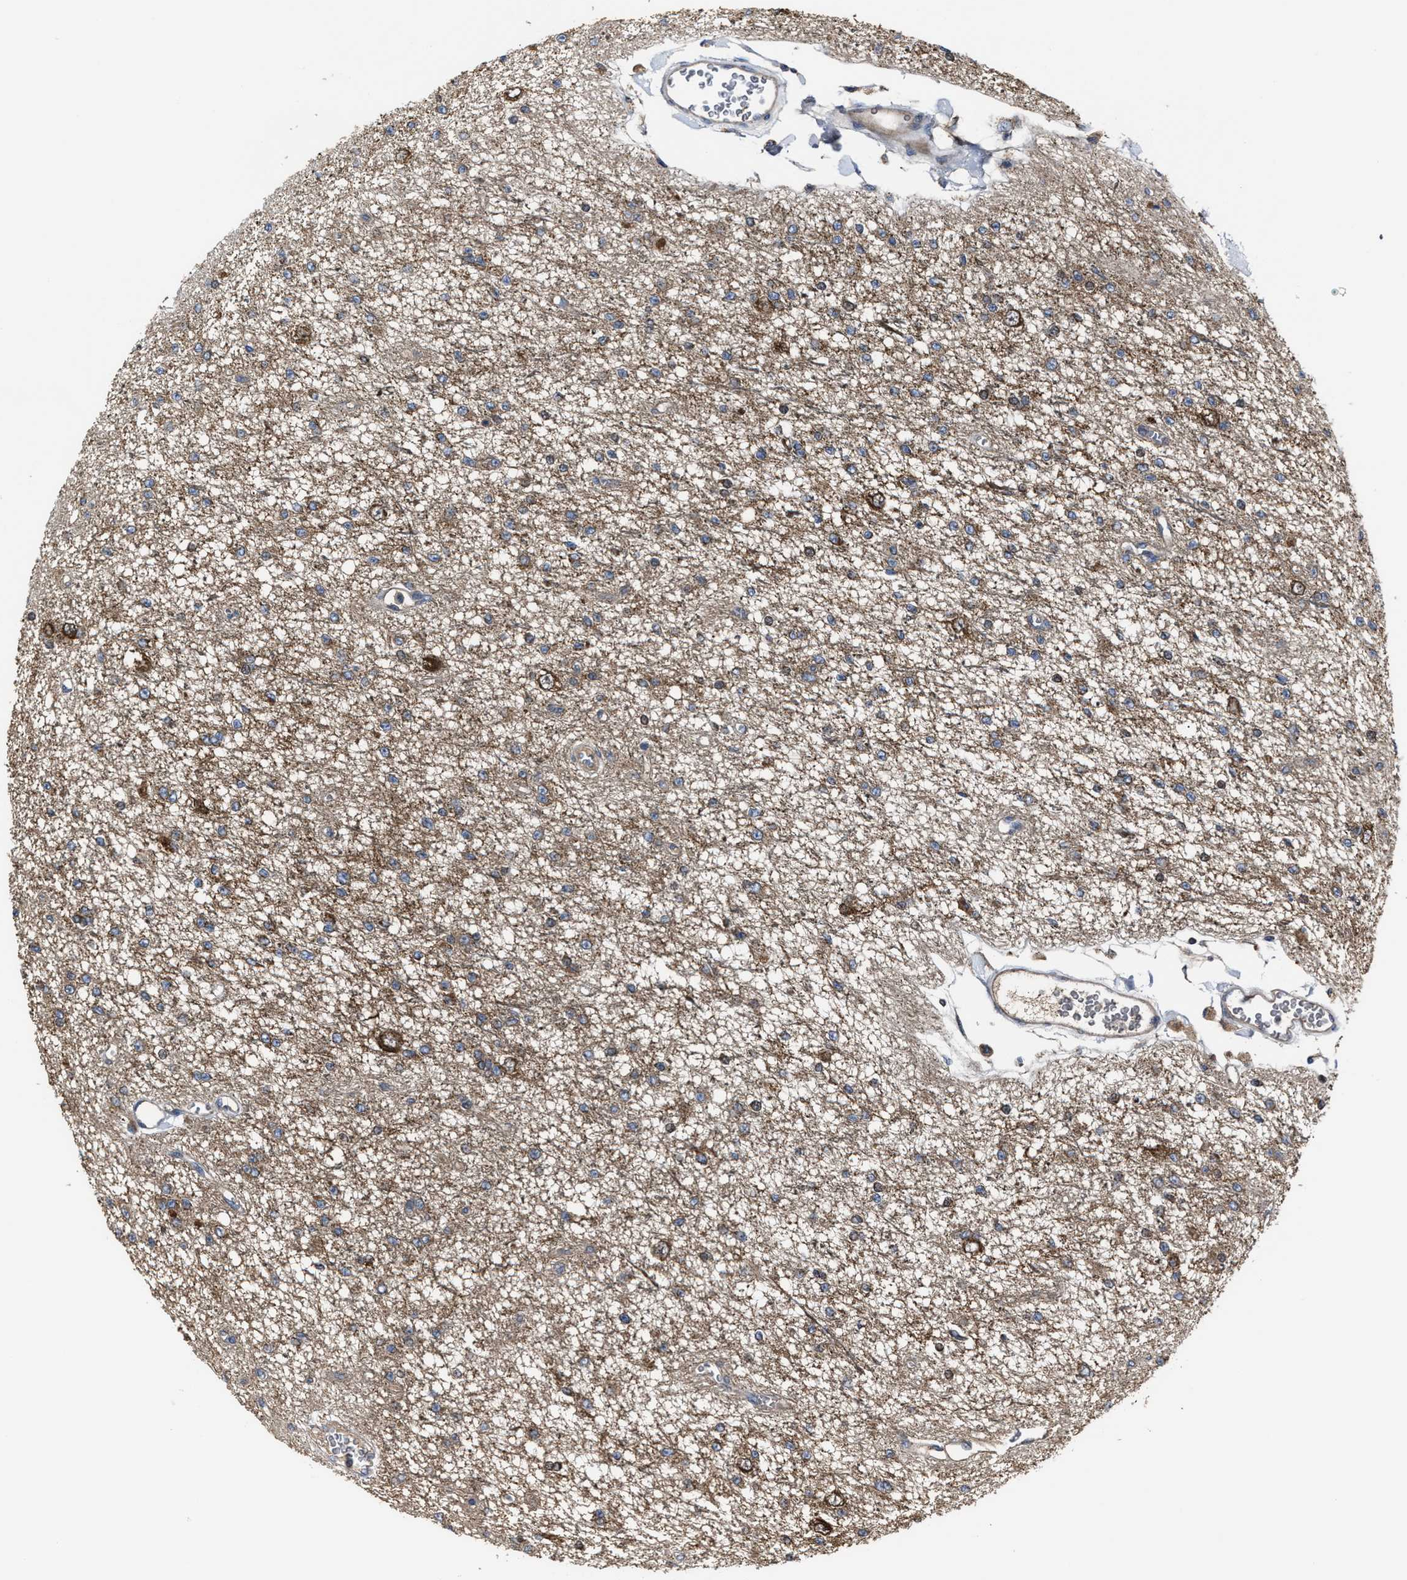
{"staining": {"intensity": "weak", "quantity": ">75%", "location": "cytoplasmic/membranous"}, "tissue": "glioma", "cell_type": "Tumor cells", "image_type": "cancer", "snomed": [{"axis": "morphology", "description": "Glioma, malignant, Low grade"}, {"axis": "topography", "description": "Brain"}], "caption": "Protein expression analysis of human malignant low-grade glioma reveals weak cytoplasmic/membranous expression in about >75% of tumor cells.", "gene": "PASK", "patient": {"sex": "male", "age": 38}}